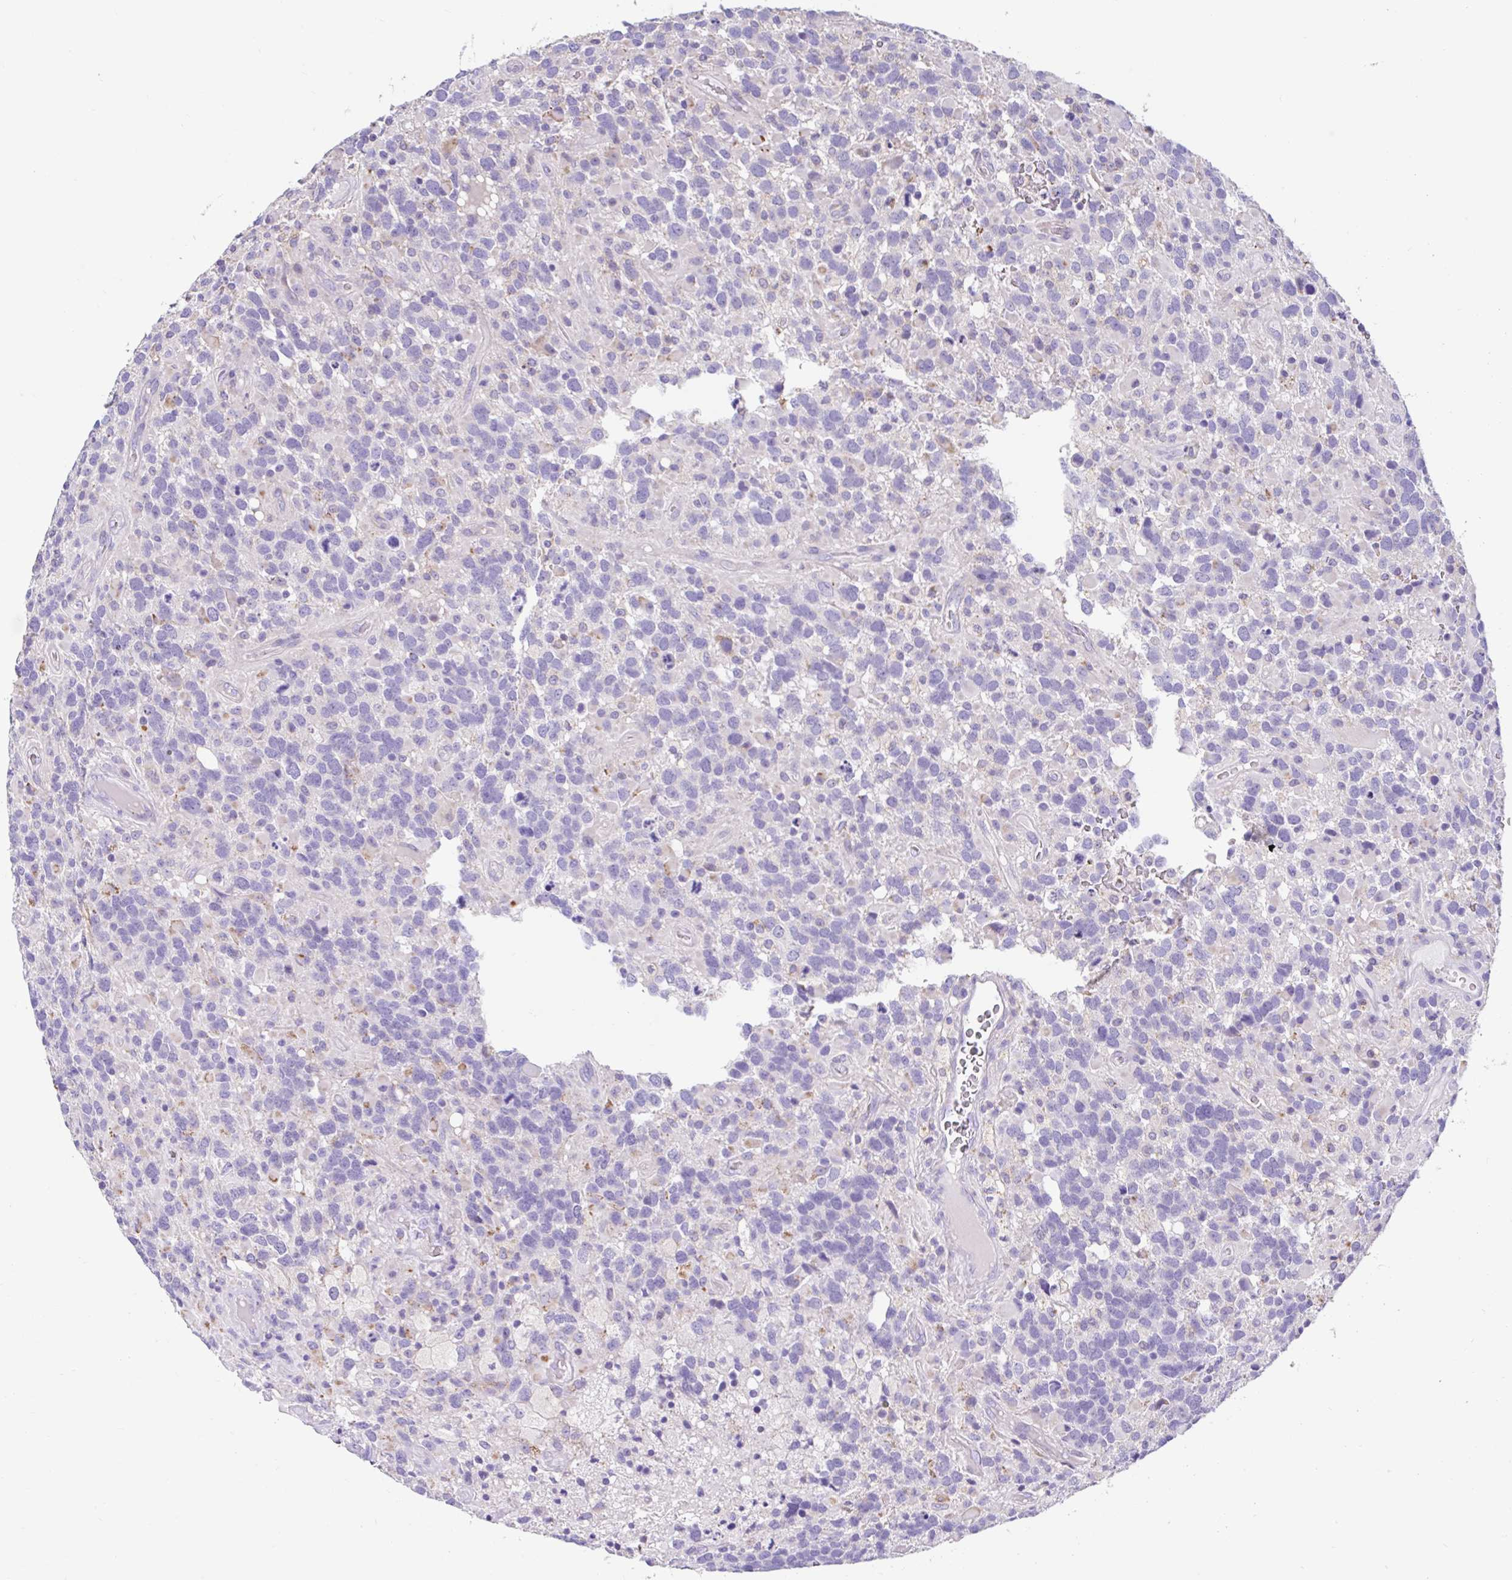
{"staining": {"intensity": "negative", "quantity": "none", "location": "none"}, "tissue": "glioma", "cell_type": "Tumor cells", "image_type": "cancer", "snomed": [{"axis": "morphology", "description": "Glioma, malignant, High grade"}, {"axis": "topography", "description": "Brain"}], "caption": "An immunohistochemistry micrograph of malignant glioma (high-grade) is shown. There is no staining in tumor cells of malignant glioma (high-grade). The staining was performed using DAB (3,3'-diaminobenzidine) to visualize the protein expression in brown, while the nuclei were stained in blue with hematoxylin (Magnification: 20x).", "gene": "ZNF33A", "patient": {"sex": "female", "age": 40}}